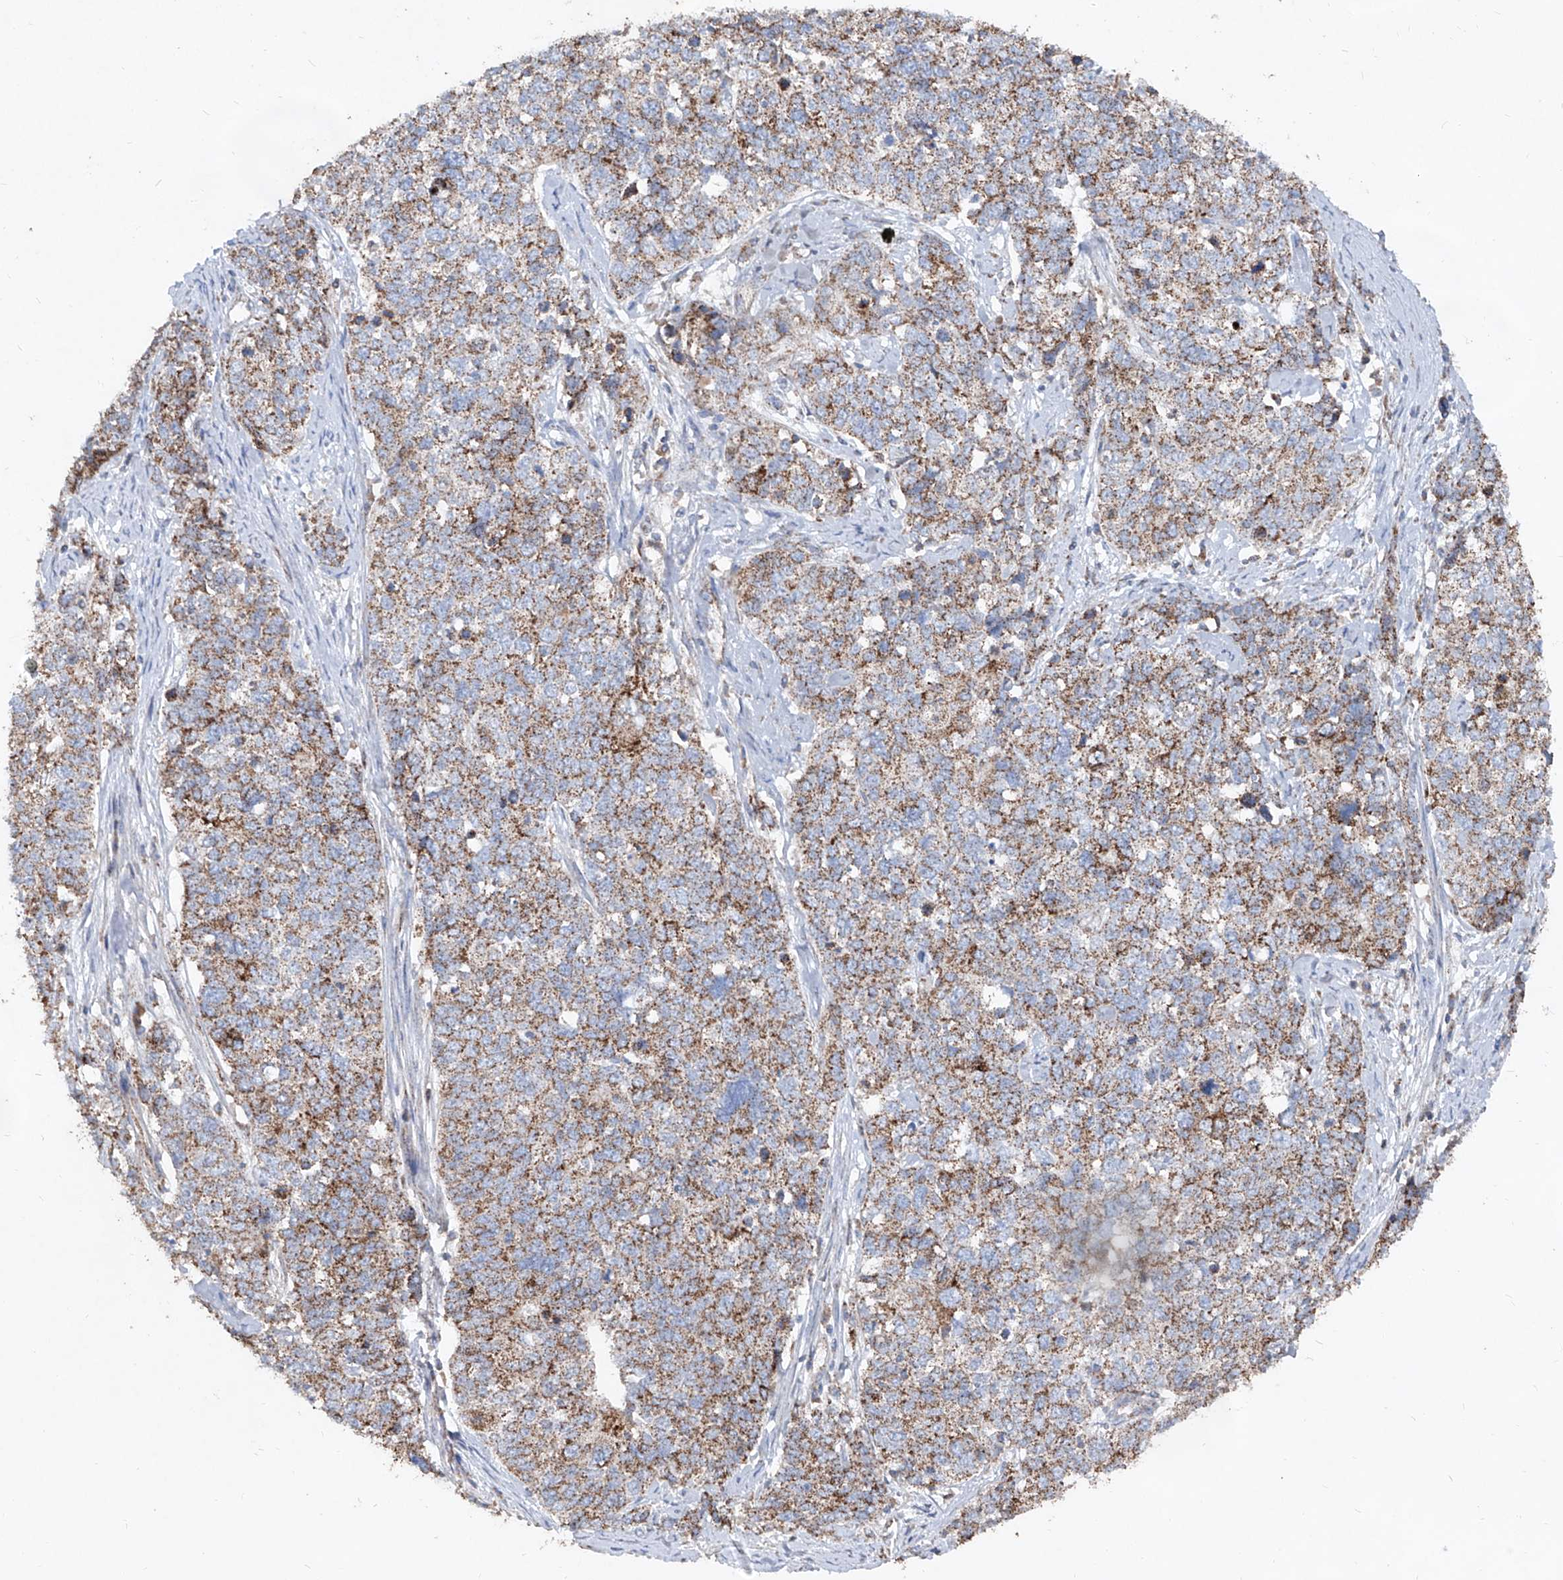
{"staining": {"intensity": "moderate", "quantity": ">75%", "location": "cytoplasmic/membranous"}, "tissue": "cervical cancer", "cell_type": "Tumor cells", "image_type": "cancer", "snomed": [{"axis": "morphology", "description": "Squamous cell carcinoma, NOS"}, {"axis": "topography", "description": "Cervix"}], "caption": "A brown stain labels moderate cytoplasmic/membranous expression of a protein in human squamous cell carcinoma (cervical) tumor cells. Immunohistochemistry stains the protein of interest in brown and the nuclei are stained blue.", "gene": "ABCD3", "patient": {"sex": "female", "age": 63}}